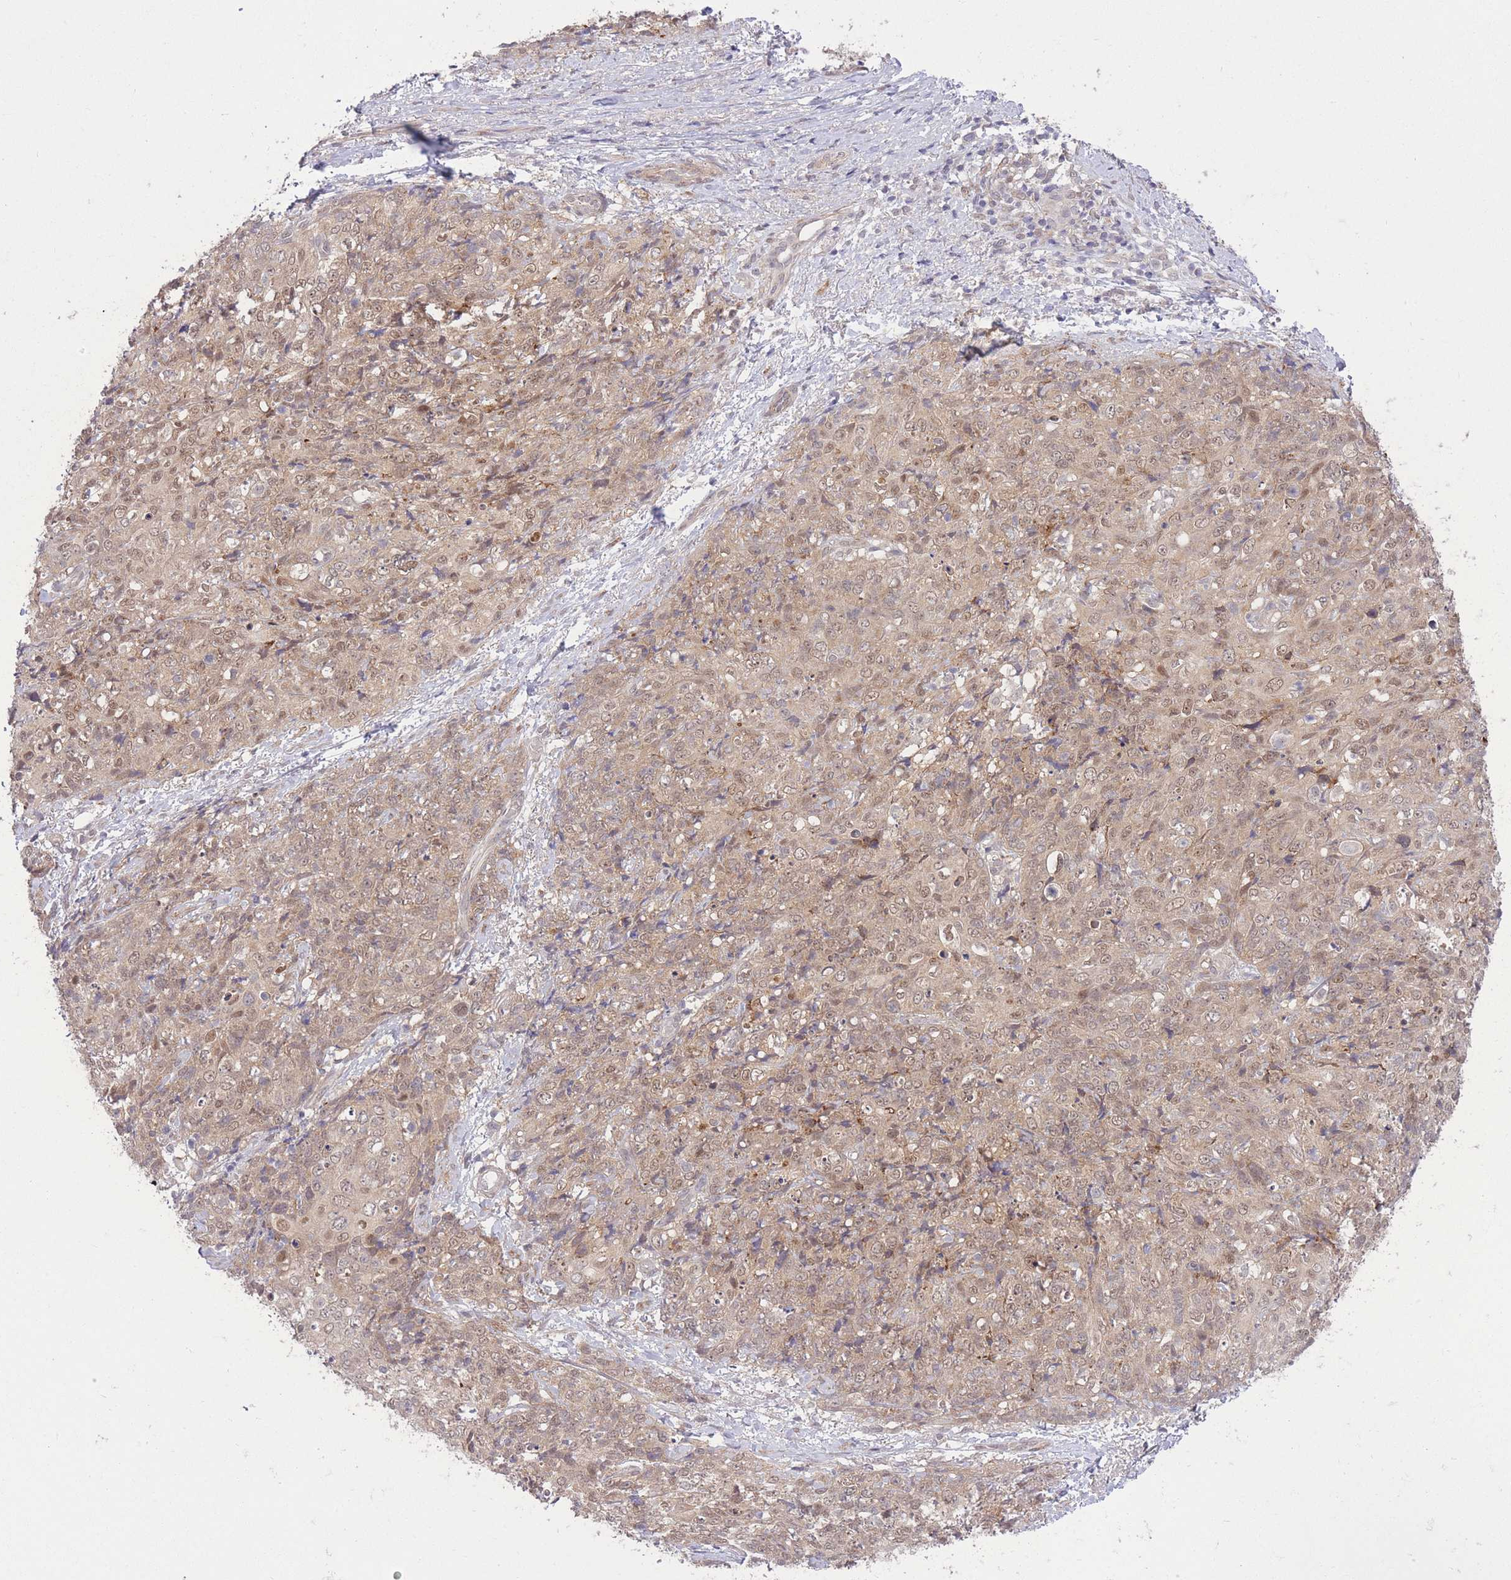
{"staining": {"intensity": "moderate", "quantity": ">75%", "location": "nuclear"}, "tissue": "skin cancer", "cell_type": "Tumor cells", "image_type": "cancer", "snomed": [{"axis": "morphology", "description": "Squamous cell carcinoma, NOS"}, {"axis": "topography", "description": "Skin"}, {"axis": "topography", "description": "Vulva"}], "caption": "Immunohistochemistry of squamous cell carcinoma (skin) displays medium levels of moderate nuclear positivity in about >75% of tumor cells. (Stains: DAB (3,3'-diaminobenzidine) in brown, nuclei in blue, Microscopy: brightfield microscopy at high magnification).", "gene": "ELOA2", "patient": {"sex": "female", "age": 85}}